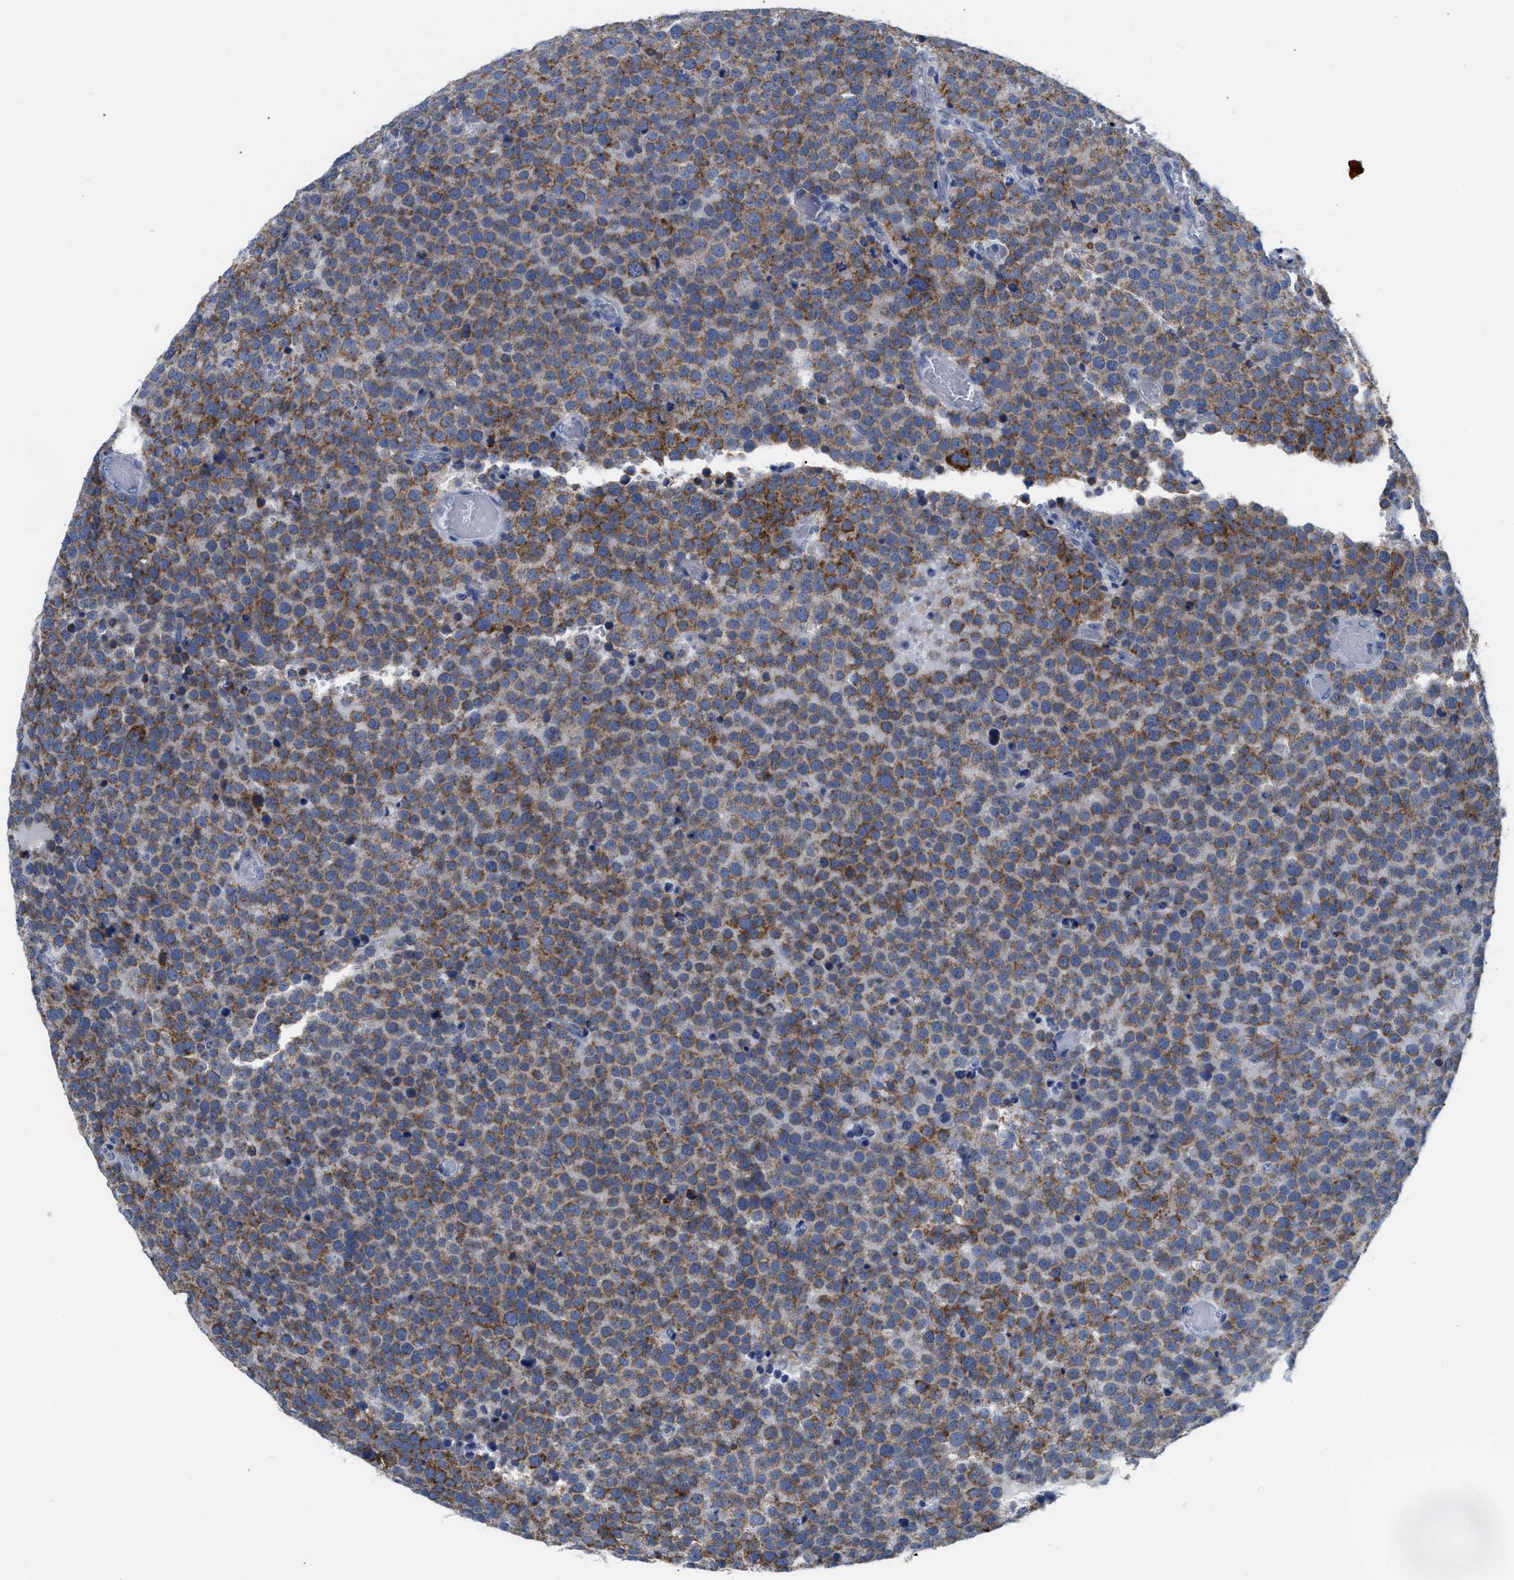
{"staining": {"intensity": "moderate", "quantity": "25%-75%", "location": "cytoplasmic/membranous"}, "tissue": "testis cancer", "cell_type": "Tumor cells", "image_type": "cancer", "snomed": [{"axis": "morphology", "description": "Normal tissue, NOS"}, {"axis": "morphology", "description": "Seminoma, NOS"}, {"axis": "topography", "description": "Testis"}], "caption": "Immunohistochemical staining of human seminoma (testis) exhibits medium levels of moderate cytoplasmic/membranous protein expression in approximately 25%-75% of tumor cells.", "gene": "ETFA", "patient": {"sex": "male", "age": 71}}